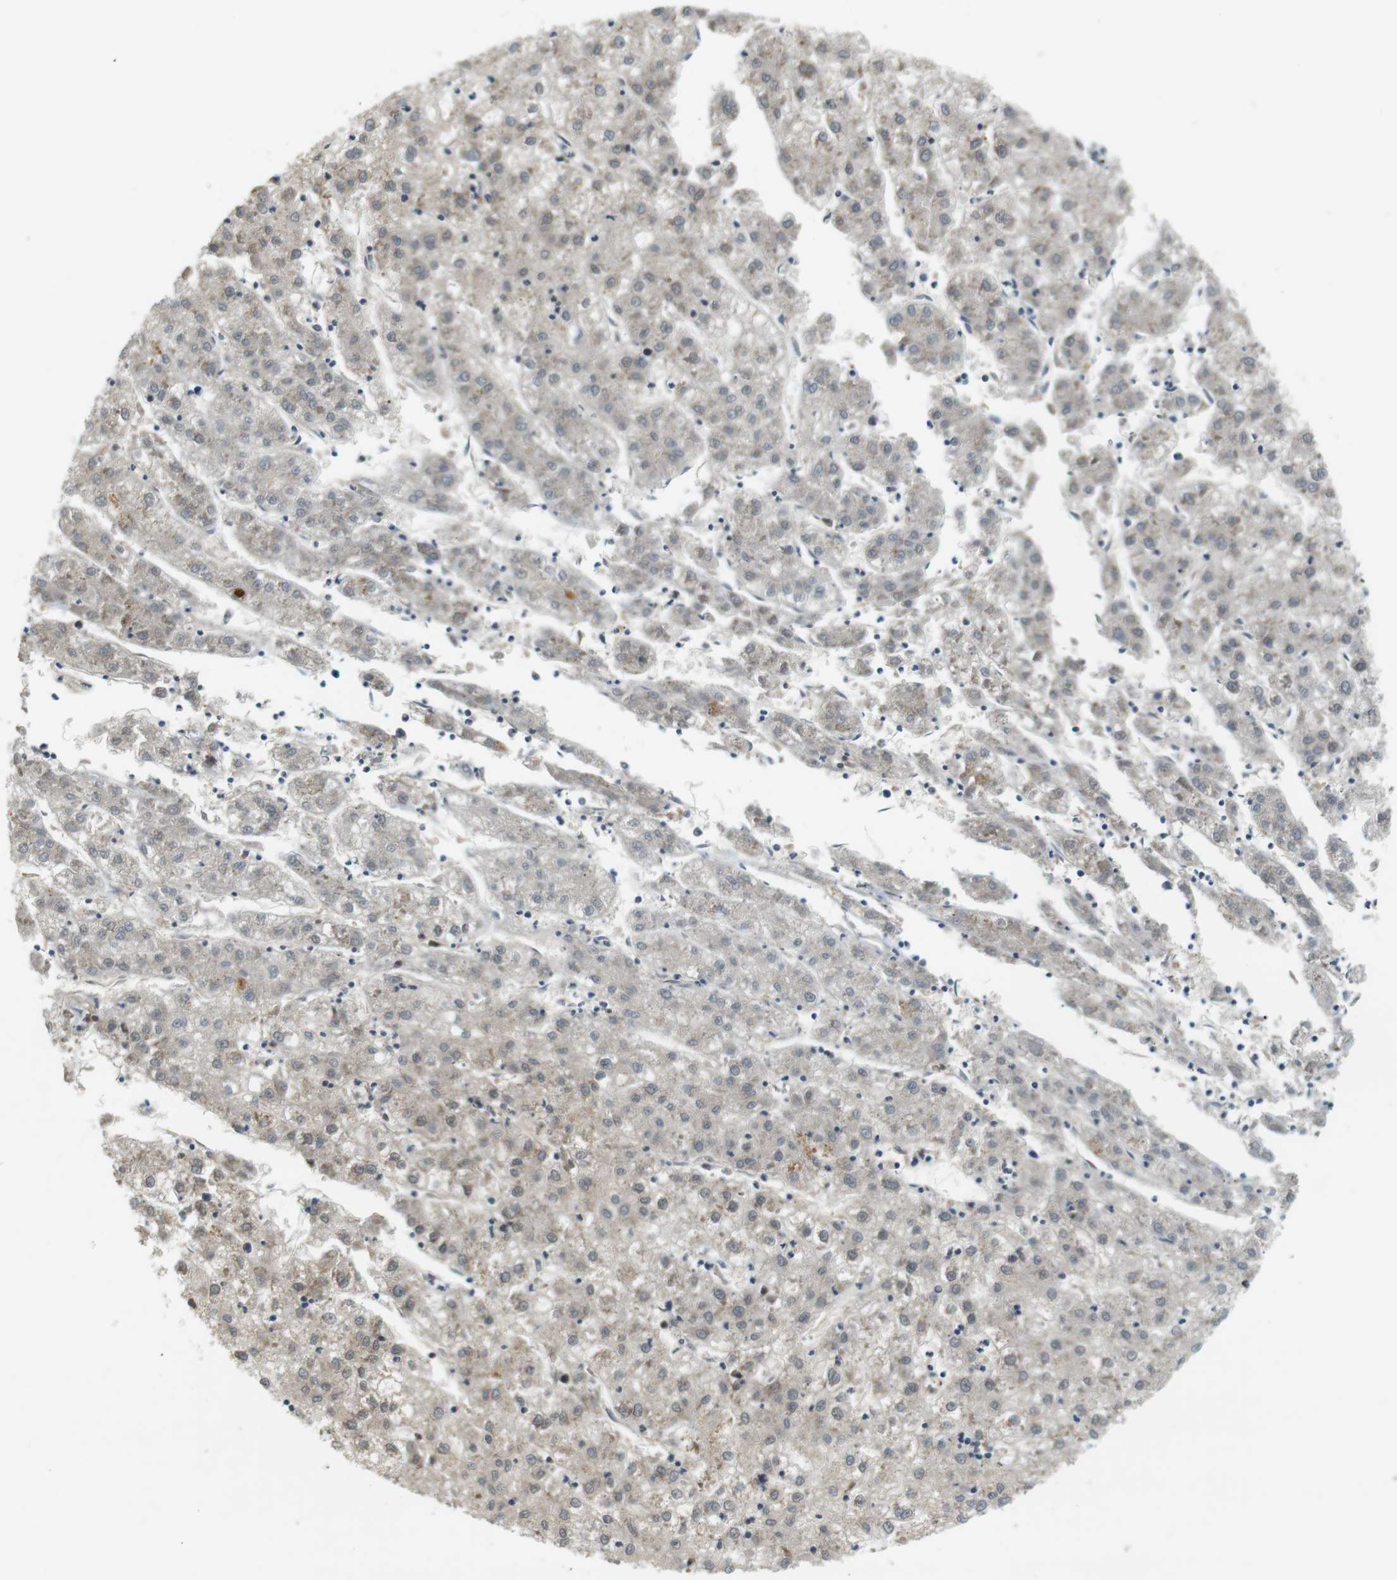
{"staining": {"intensity": "negative", "quantity": "none", "location": "none"}, "tissue": "liver cancer", "cell_type": "Tumor cells", "image_type": "cancer", "snomed": [{"axis": "morphology", "description": "Carcinoma, Hepatocellular, NOS"}, {"axis": "topography", "description": "Liver"}], "caption": "Immunohistochemistry histopathology image of human hepatocellular carcinoma (liver) stained for a protein (brown), which exhibits no positivity in tumor cells.", "gene": "WNT7A", "patient": {"sex": "male", "age": 72}}